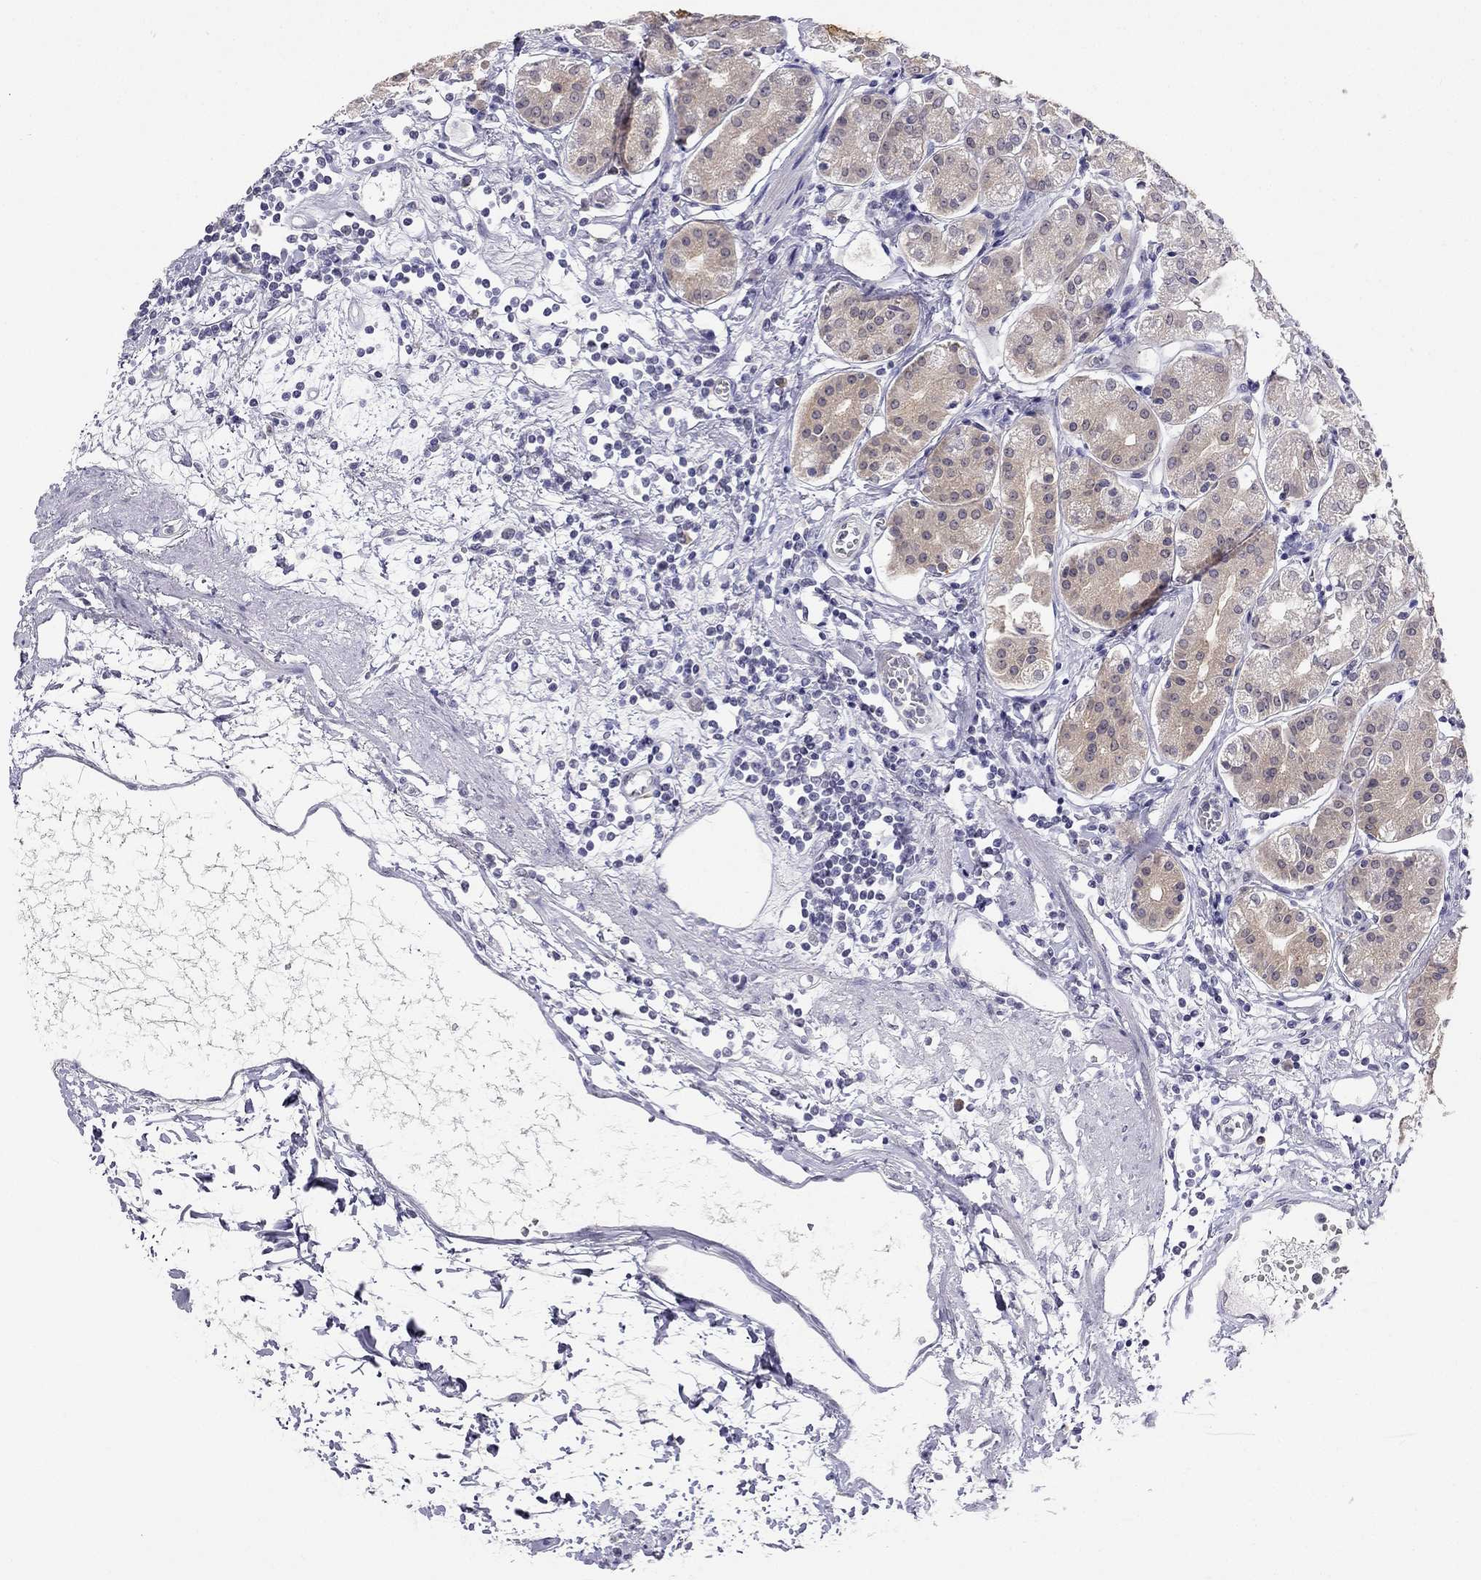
{"staining": {"intensity": "weak", "quantity": "<25%", "location": "cytoplasmic/membranous"}, "tissue": "stomach", "cell_type": "Glandular cells", "image_type": "normal", "snomed": [{"axis": "morphology", "description": "Normal tissue, NOS"}, {"axis": "topography", "description": "Skeletal muscle"}, {"axis": "topography", "description": "Stomach"}], "caption": "Immunohistochemical staining of unremarkable stomach reveals no significant positivity in glandular cells.", "gene": "C16orf89", "patient": {"sex": "female", "age": 57}}